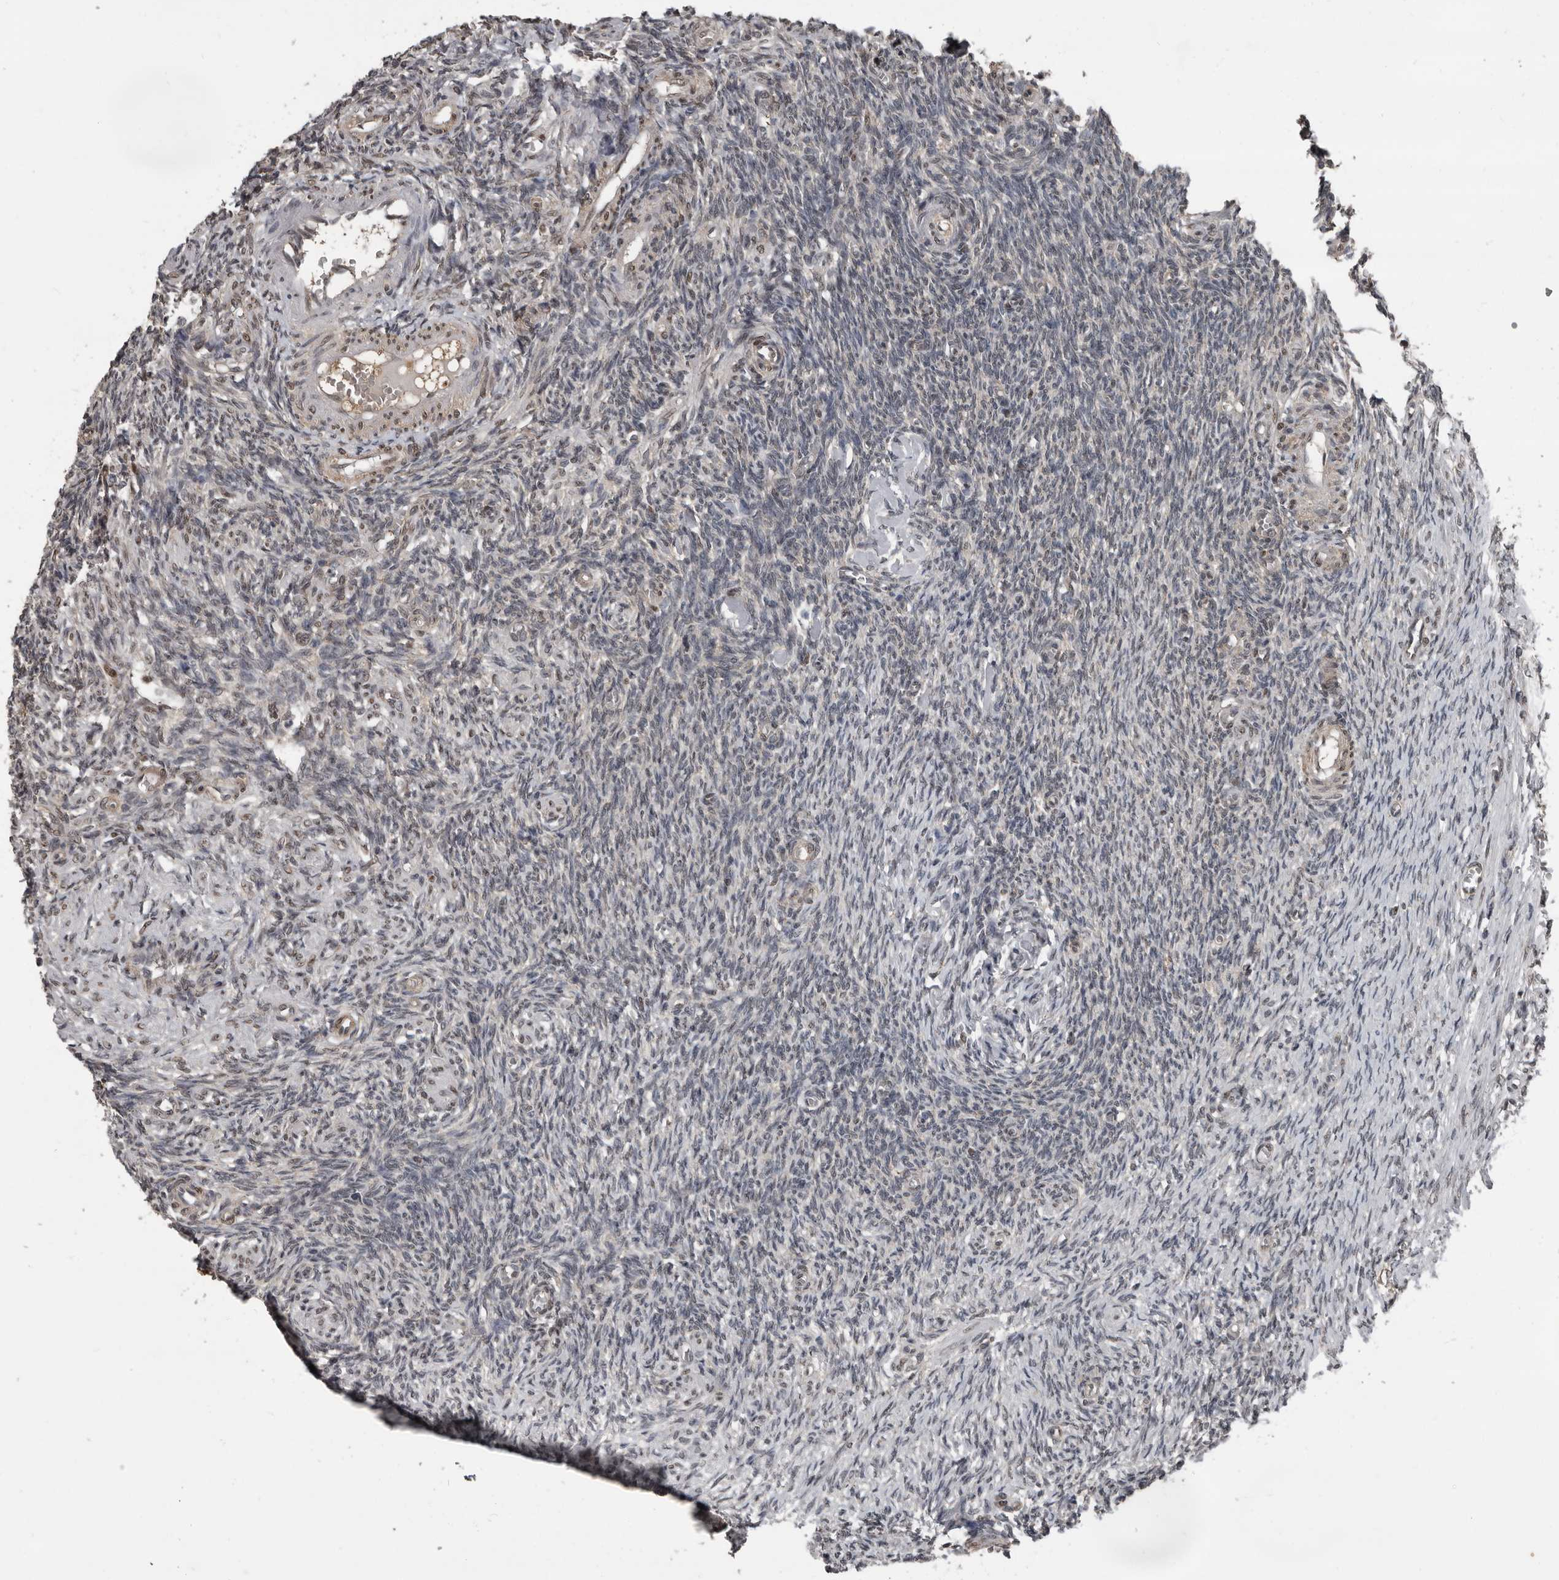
{"staining": {"intensity": "strong", "quantity": ">75%", "location": "cytoplasmic/membranous,nuclear"}, "tissue": "ovary", "cell_type": "Follicle cells", "image_type": "normal", "snomed": [{"axis": "morphology", "description": "Normal tissue, NOS"}, {"axis": "topography", "description": "Ovary"}], "caption": "Immunohistochemical staining of unremarkable human ovary displays high levels of strong cytoplasmic/membranous,nuclear positivity in approximately >75% of follicle cells.", "gene": "CHD1L", "patient": {"sex": "female", "age": 27}}